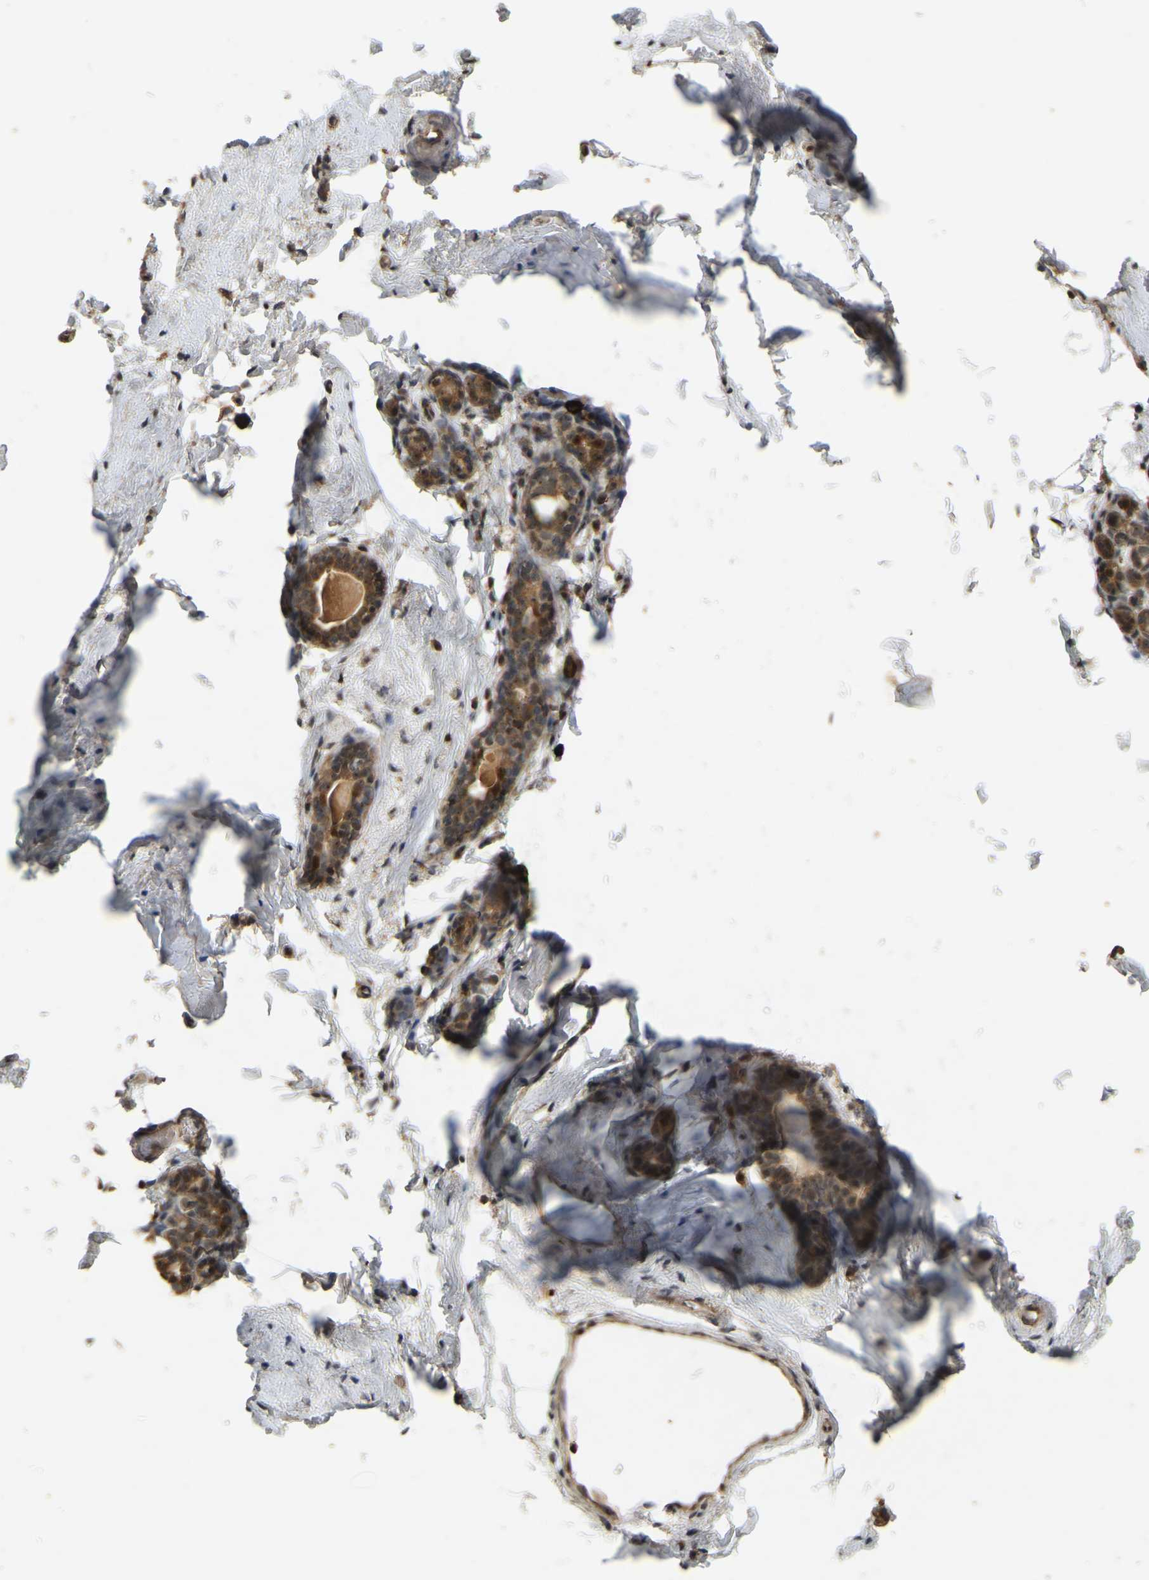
{"staining": {"intensity": "moderate", "quantity": ">75%", "location": "cytoplasmic/membranous,nuclear"}, "tissue": "breast", "cell_type": "Glandular cells", "image_type": "normal", "snomed": [{"axis": "morphology", "description": "Normal tissue, NOS"}, {"axis": "topography", "description": "Breast"}], "caption": "A micrograph of human breast stained for a protein demonstrates moderate cytoplasmic/membranous,nuclear brown staining in glandular cells.", "gene": "BRF2", "patient": {"sex": "female", "age": 62}}